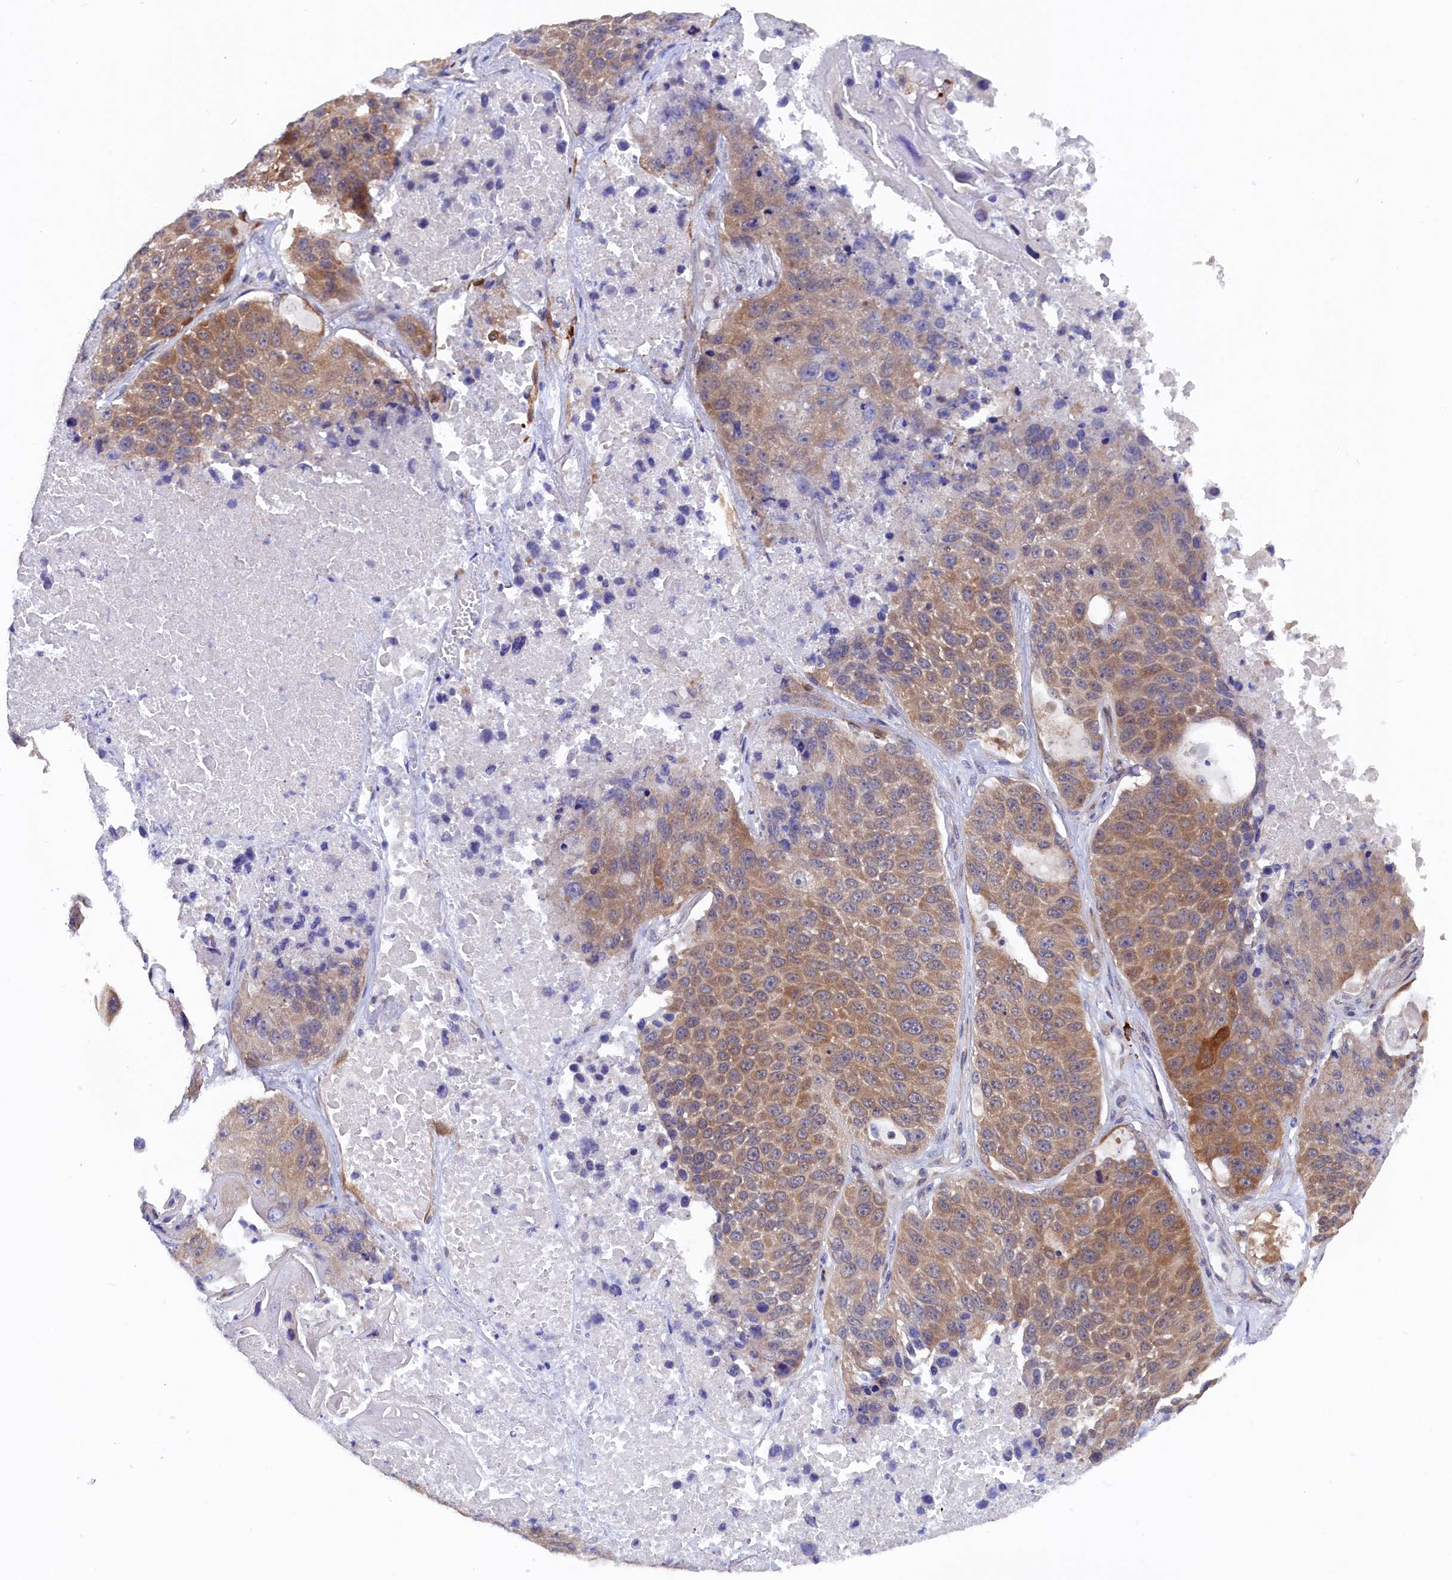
{"staining": {"intensity": "moderate", "quantity": ">75%", "location": "cytoplasmic/membranous"}, "tissue": "lung cancer", "cell_type": "Tumor cells", "image_type": "cancer", "snomed": [{"axis": "morphology", "description": "Squamous cell carcinoma, NOS"}, {"axis": "topography", "description": "Lung"}], "caption": "High-magnification brightfield microscopy of lung cancer stained with DAB (3,3'-diaminobenzidine) (brown) and counterstained with hematoxylin (blue). tumor cells exhibit moderate cytoplasmic/membranous expression is present in about>75% of cells.", "gene": "JPT2", "patient": {"sex": "male", "age": 61}}